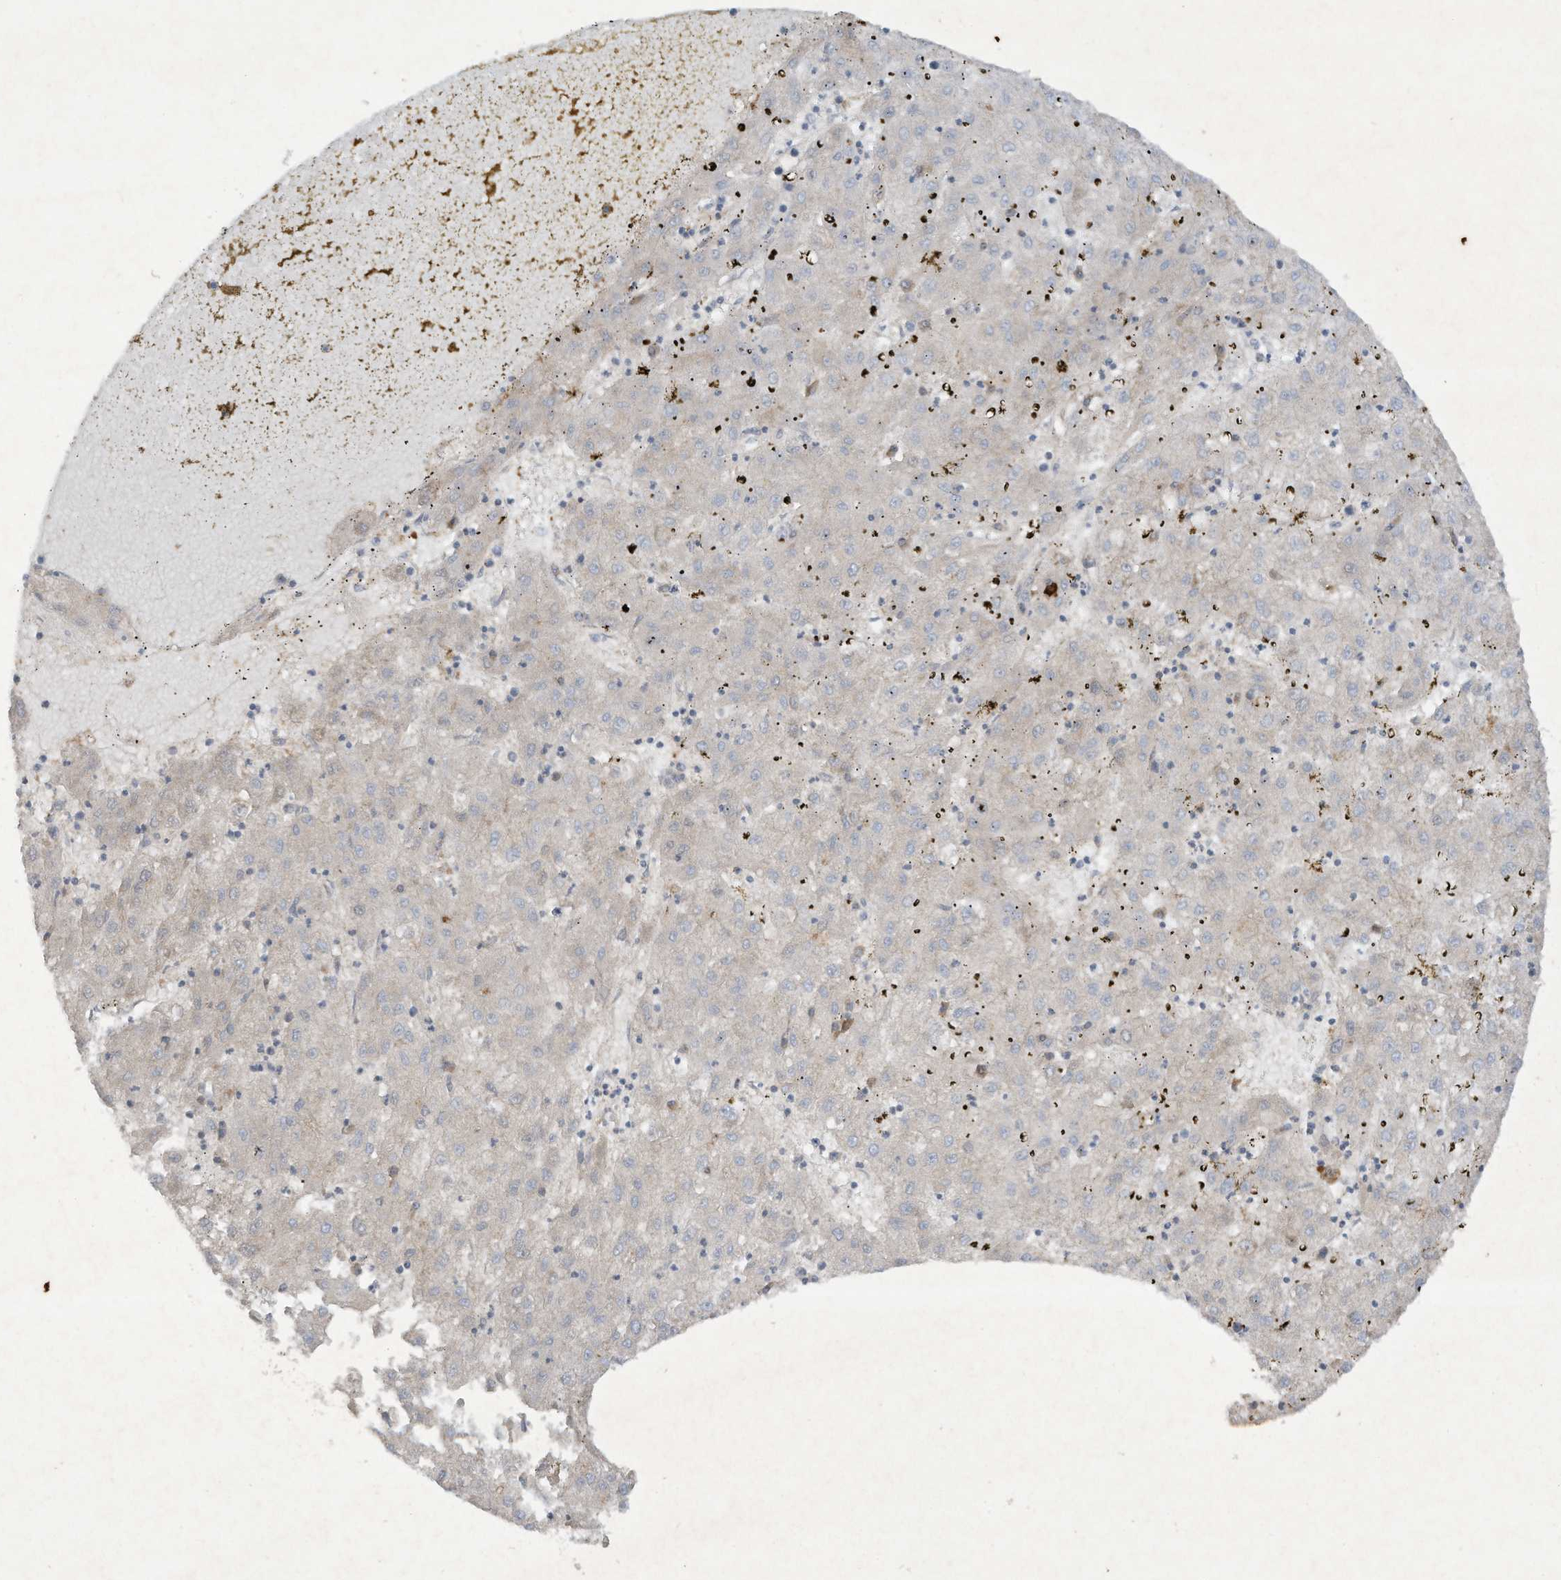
{"staining": {"intensity": "negative", "quantity": "none", "location": "none"}, "tissue": "liver cancer", "cell_type": "Tumor cells", "image_type": "cancer", "snomed": [{"axis": "morphology", "description": "Carcinoma, Hepatocellular, NOS"}, {"axis": "topography", "description": "Liver"}], "caption": "Tumor cells show no significant protein positivity in hepatocellular carcinoma (liver).", "gene": "FETUB", "patient": {"sex": "male", "age": 72}}